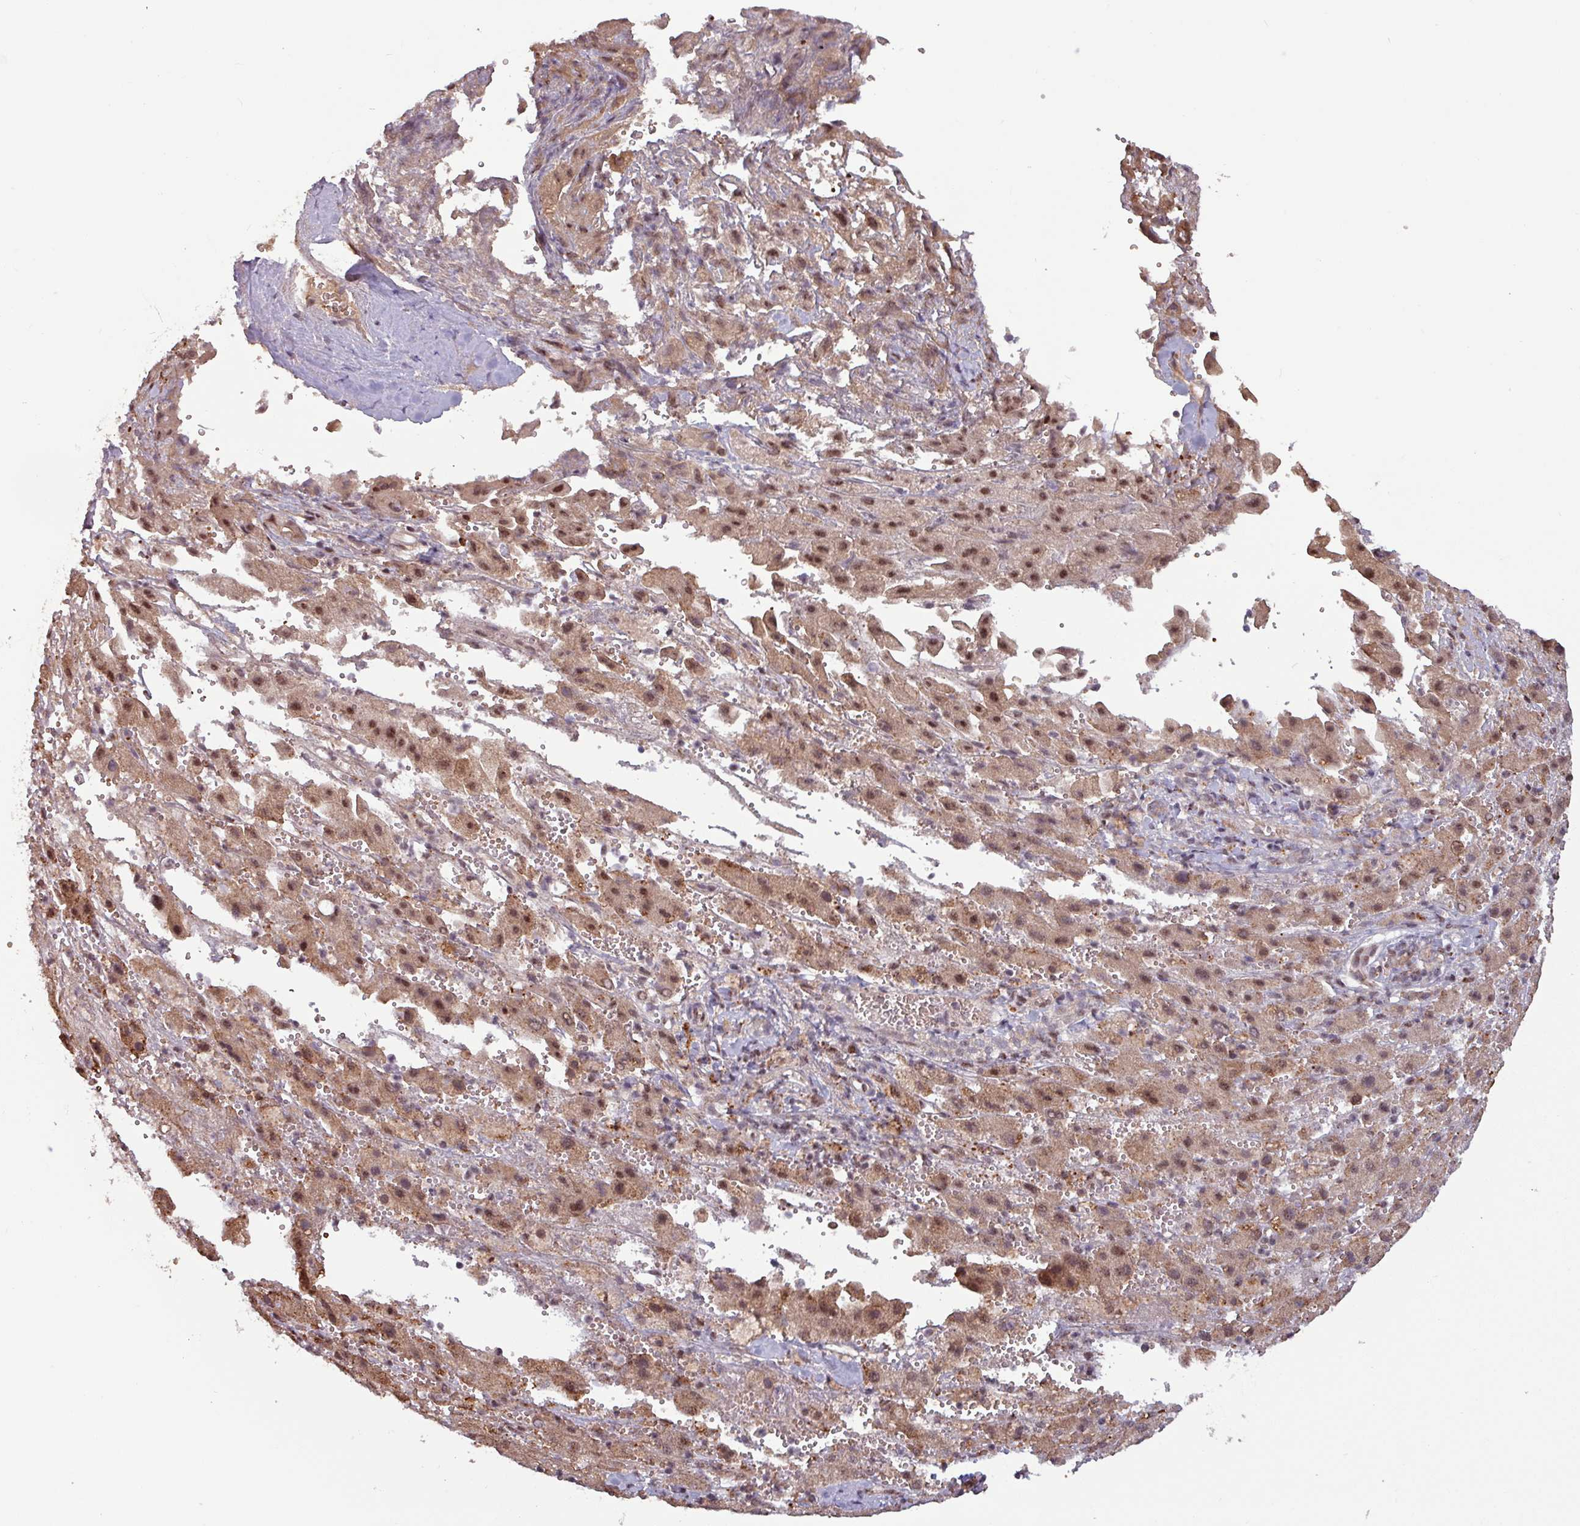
{"staining": {"intensity": "moderate", "quantity": ">75%", "location": "nuclear"}, "tissue": "liver cancer", "cell_type": "Tumor cells", "image_type": "cancer", "snomed": [{"axis": "morphology", "description": "Carcinoma, Hepatocellular, NOS"}, {"axis": "topography", "description": "Liver"}], "caption": "The image reveals immunohistochemical staining of liver hepatocellular carcinoma. There is moderate nuclear staining is identified in approximately >75% of tumor cells.", "gene": "RBM4B", "patient": {"sex": "female", "age": 58}}